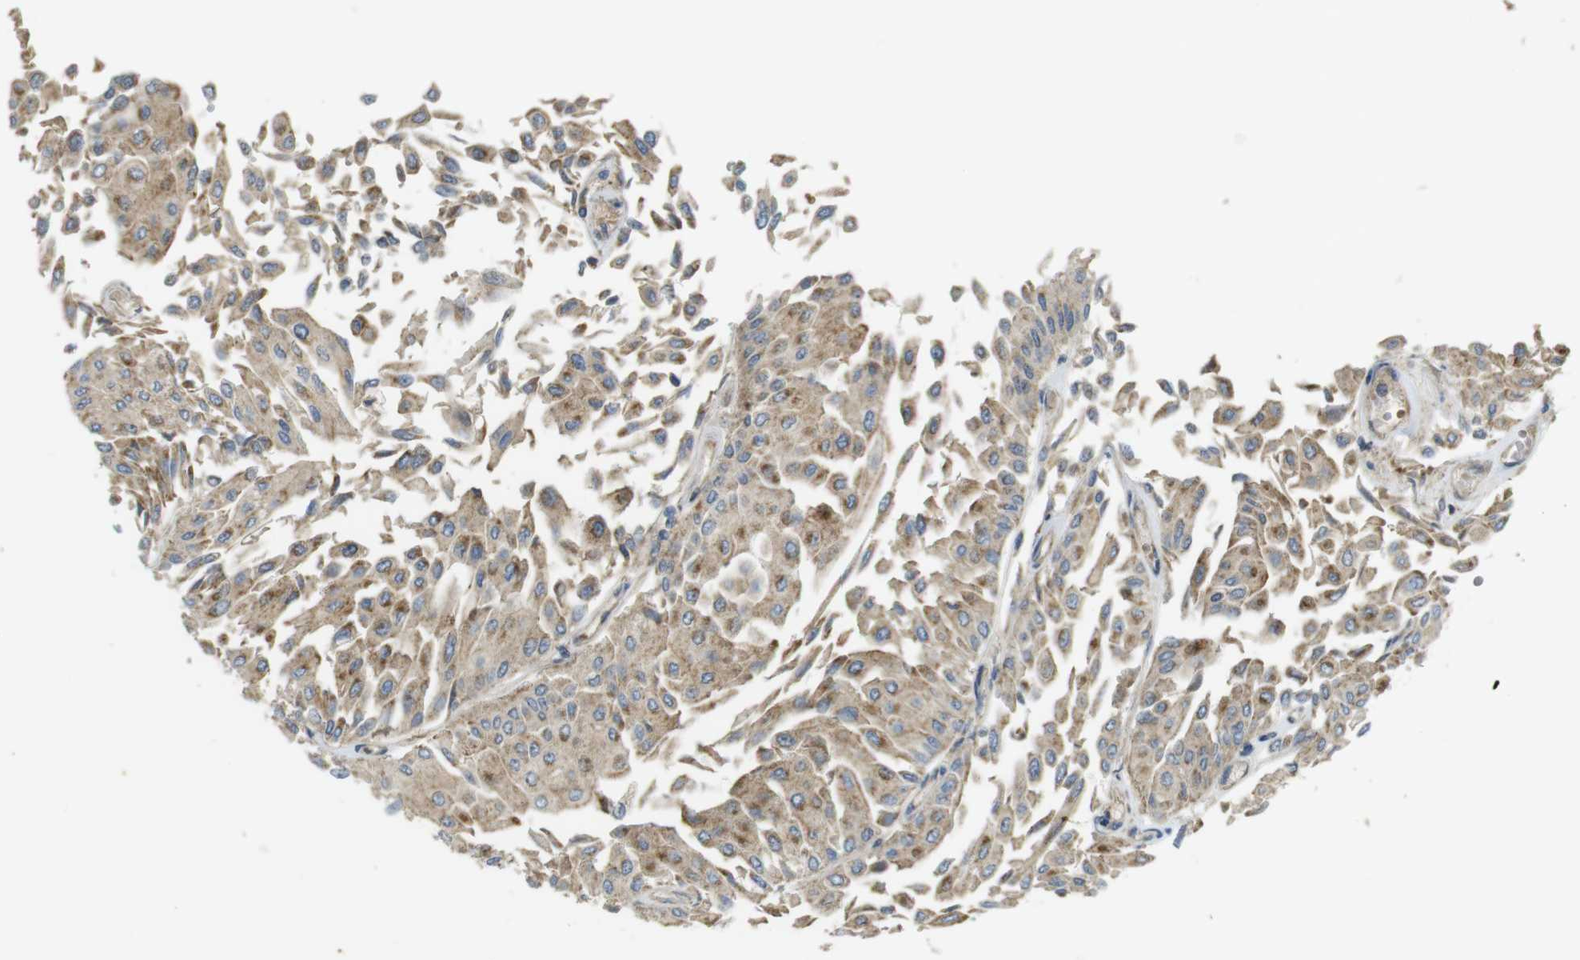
{"staining": {"intensity": "moderate", "quantity": ">75%", "location": "cytoplasmic/membranous"}, "tissue": "urothelial cancer", "cell_type": "Tumor cells", "image_type": "cancer", "snomed": [{"axis": "morphology", "description": "Urothelial carcinoma, Low grade"}, {"axis": "topography", "description": "Urinary bladder"}], "caption": "Moderate cytoplasmic/membranous protein expression is appreciated in about >75% of tumor cells in urothelial cancer.", "gene": "CLTC", "patient": {"sex": "male", "age": 67}}